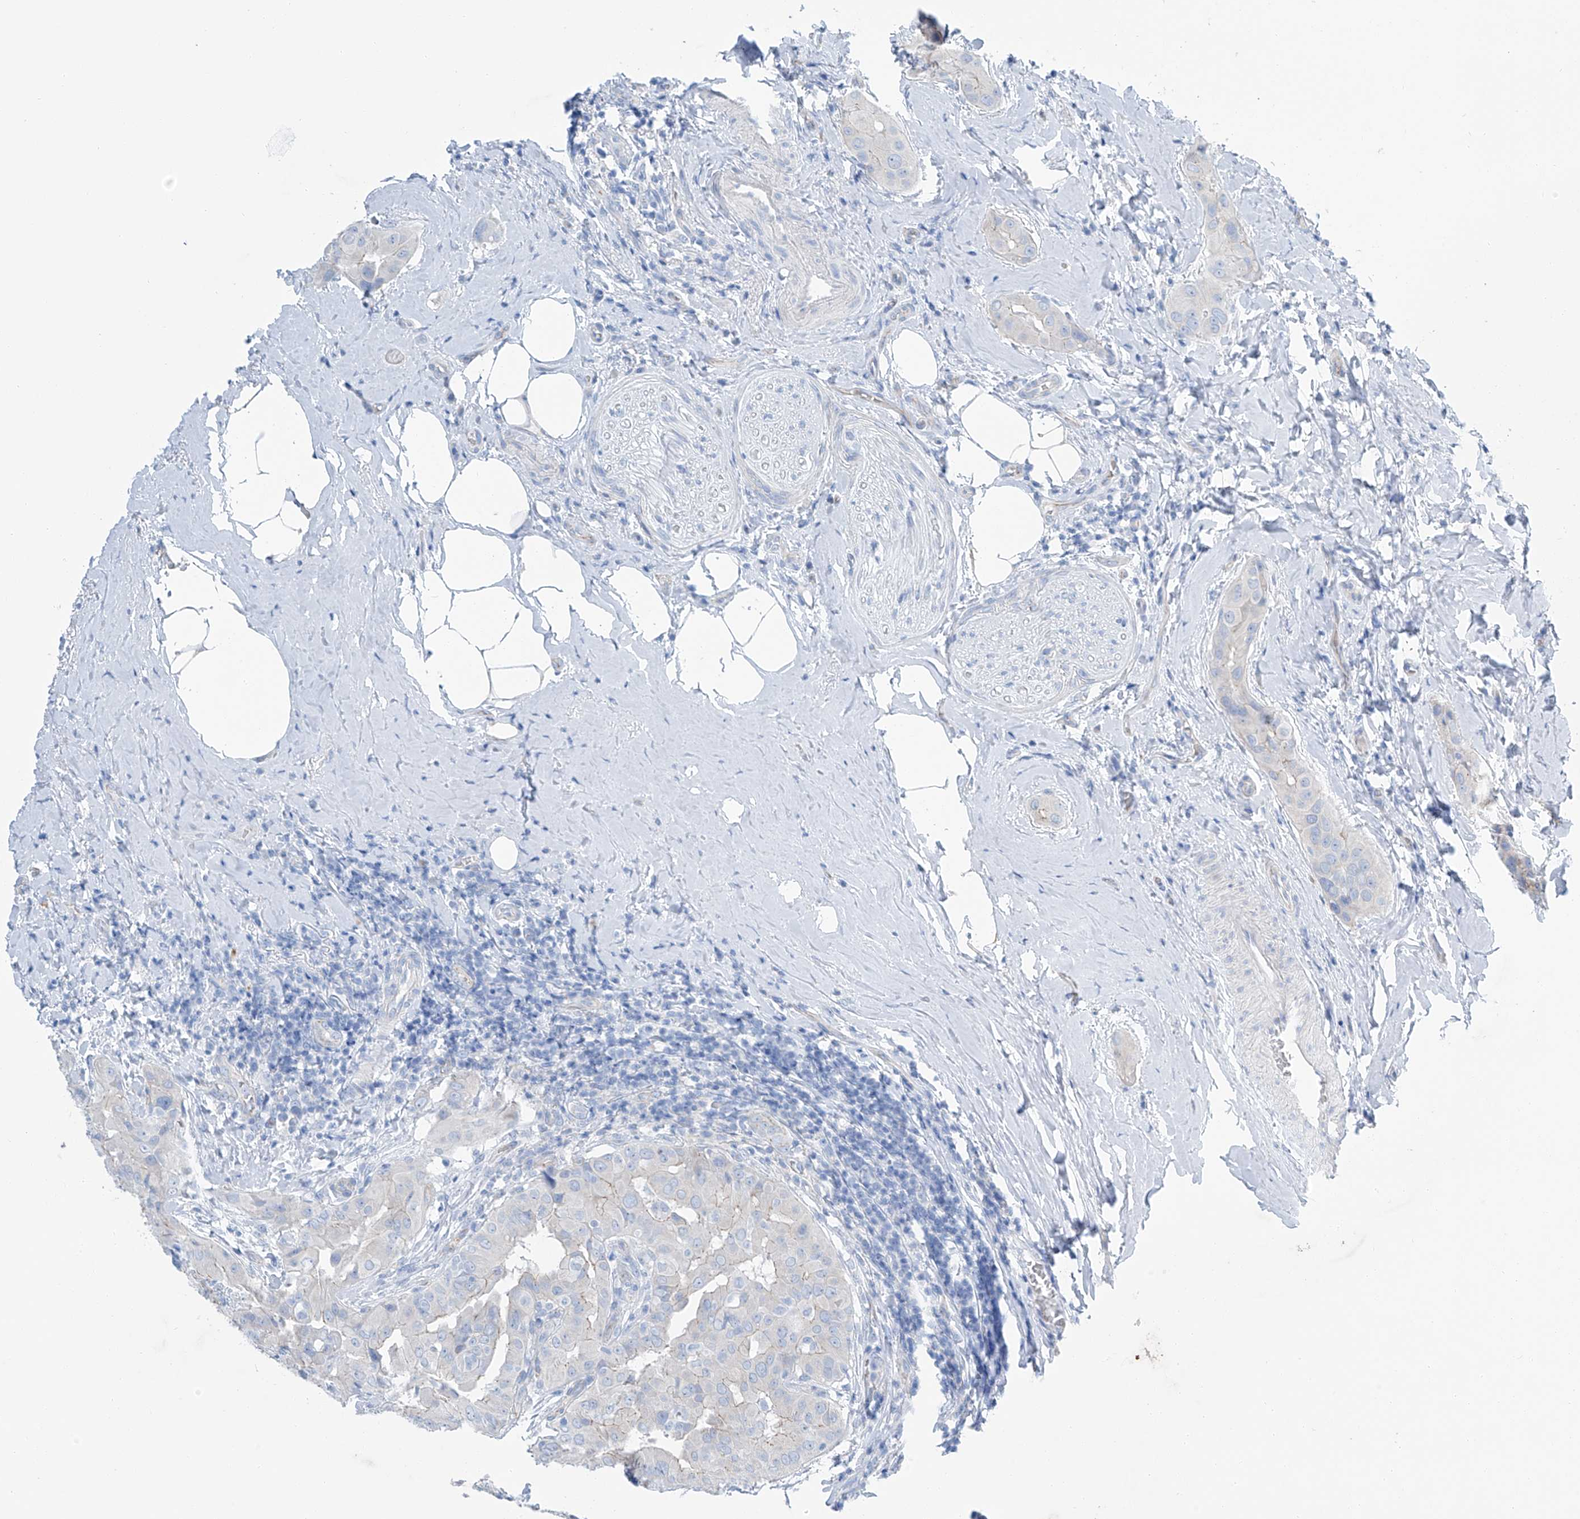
{"staining": {"intensity": "negative", "quantity": "none", "location": "none"}, "tissue": "thyroid cancer", "cell_type": "Tumor cells", "image_type": "cancer", "snomed": [{"axis": "morphology", "description": "Papillary adenocarcinoma, NOS"}, {"axis": "topography", "description": "Thyroid gland"}], "caption": "This is an immunohistochemistry (IHC) image of thyroid cancer (papillary adenocarcinoma). There is no staining in tumor cells.", "gene": "MAGI1", "patient": {"sex": "male", "age": 33}}